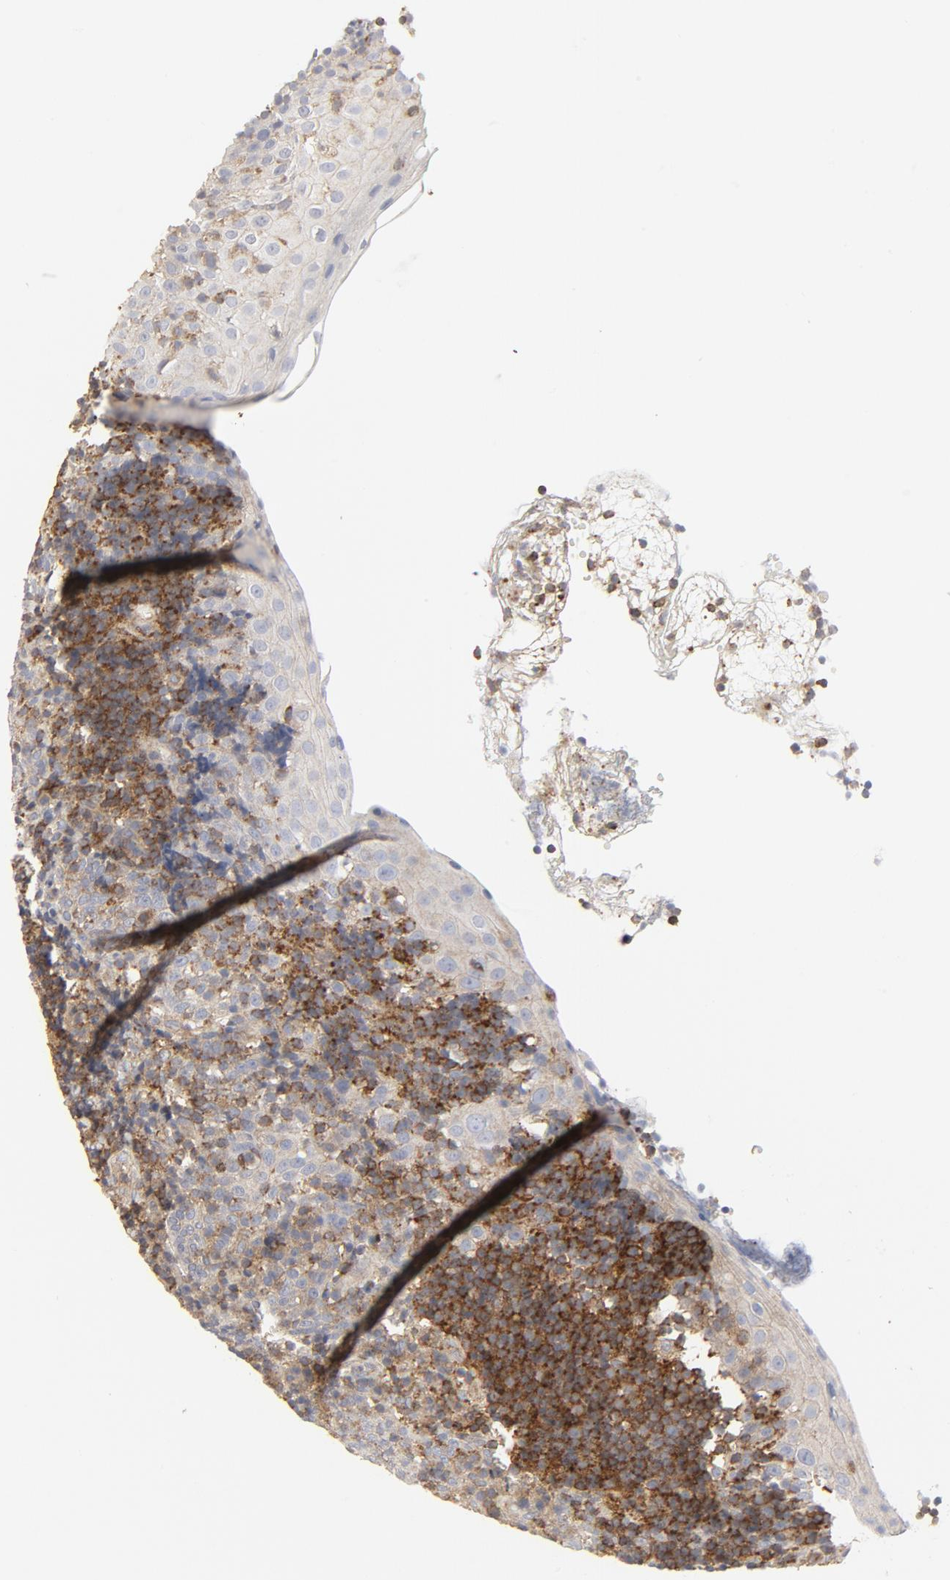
{"staining": {"intensity": "moderate", "quantity": ">75%", "location": "cytoplasmic/membranous"}, "tissue": "tonsil", "cell_type": "Germinal center cells", "image_type": "normal", "snomed": [{"axis": "morphology", "description": "Normal tissue, NOS"}, {"axis": "topography", "description": "Tonsil"}], "caption": "Protein expression analysis of normal tonsil demonstrates moderate cytoplasmic/membranous expression in approximately >75% of germinal center cells.", "gene": "RABEP1", "patient": {"sex": "female", "age": 40}}